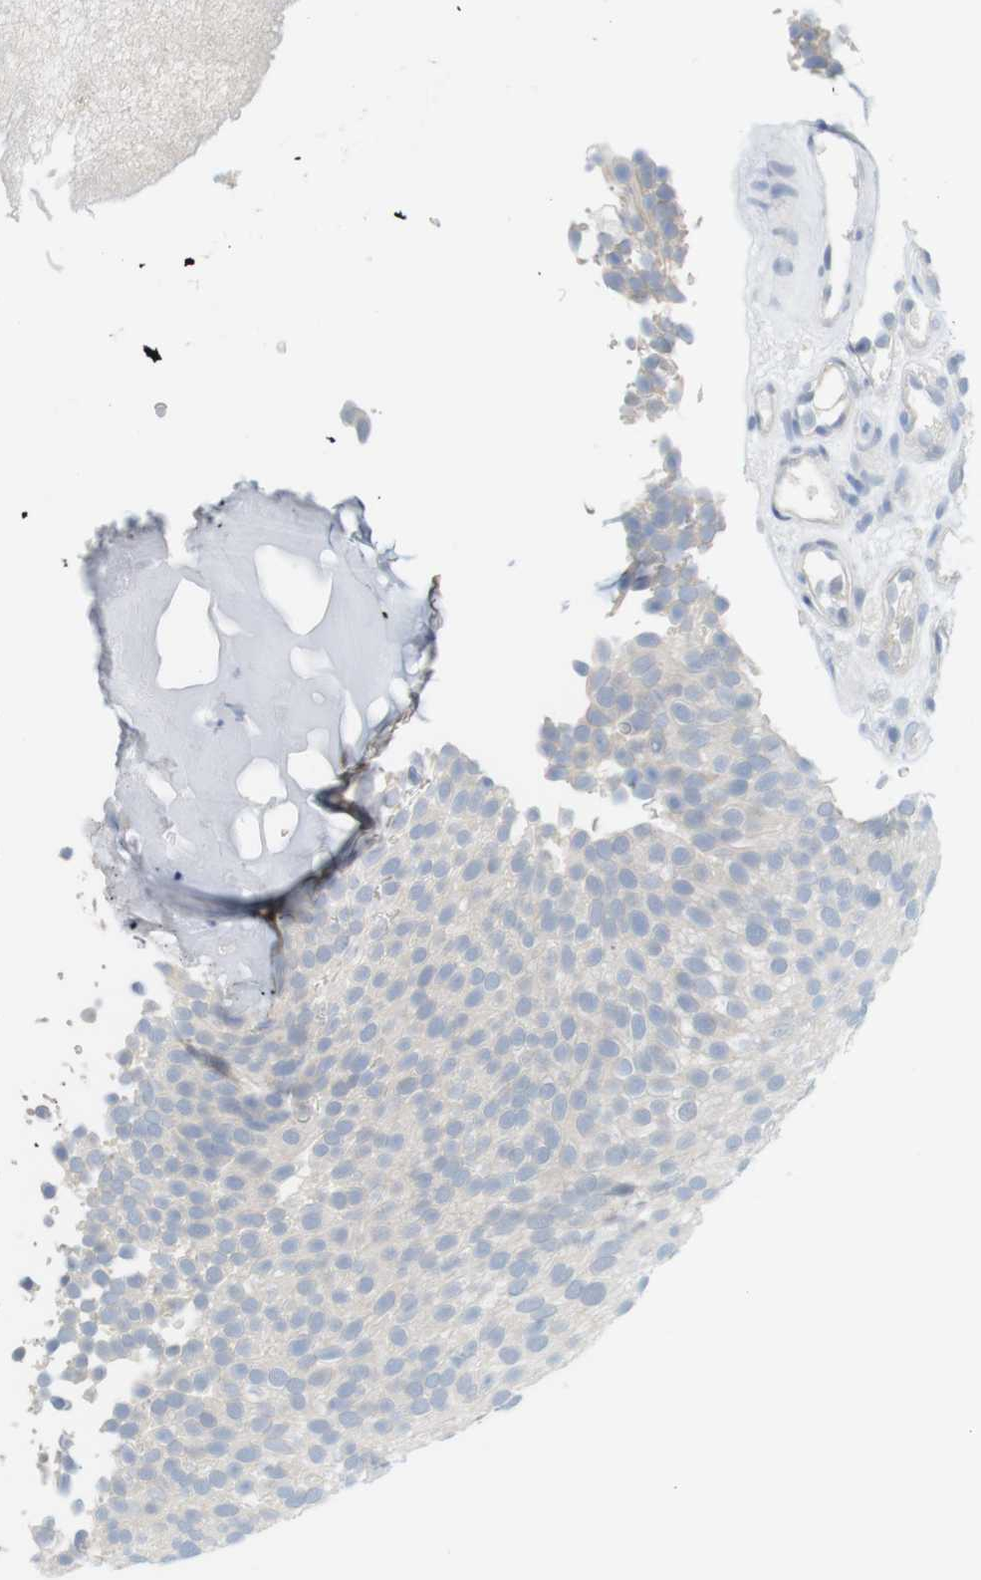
{"staining": {"intensity": "negative", "quantity": "none", "location": "none"}, "tissue": "urothelial cancer", "cell_type": "Tumor cells", "image_type": "cancer", "snomed": [{"axis": "morphology", "description": "Urothelial carcinoma, Low grade"}, {"axis": "topography", "description": "Urinary bladder"}], "caption": "Human urothelial carcinoma (low-grade) stained for a protein using immunohistochemistry (IHC) demonstrates no expression in tumor cells.", "gene": "CREB3L2", "patient": {"sex": "male", "age": 78}}